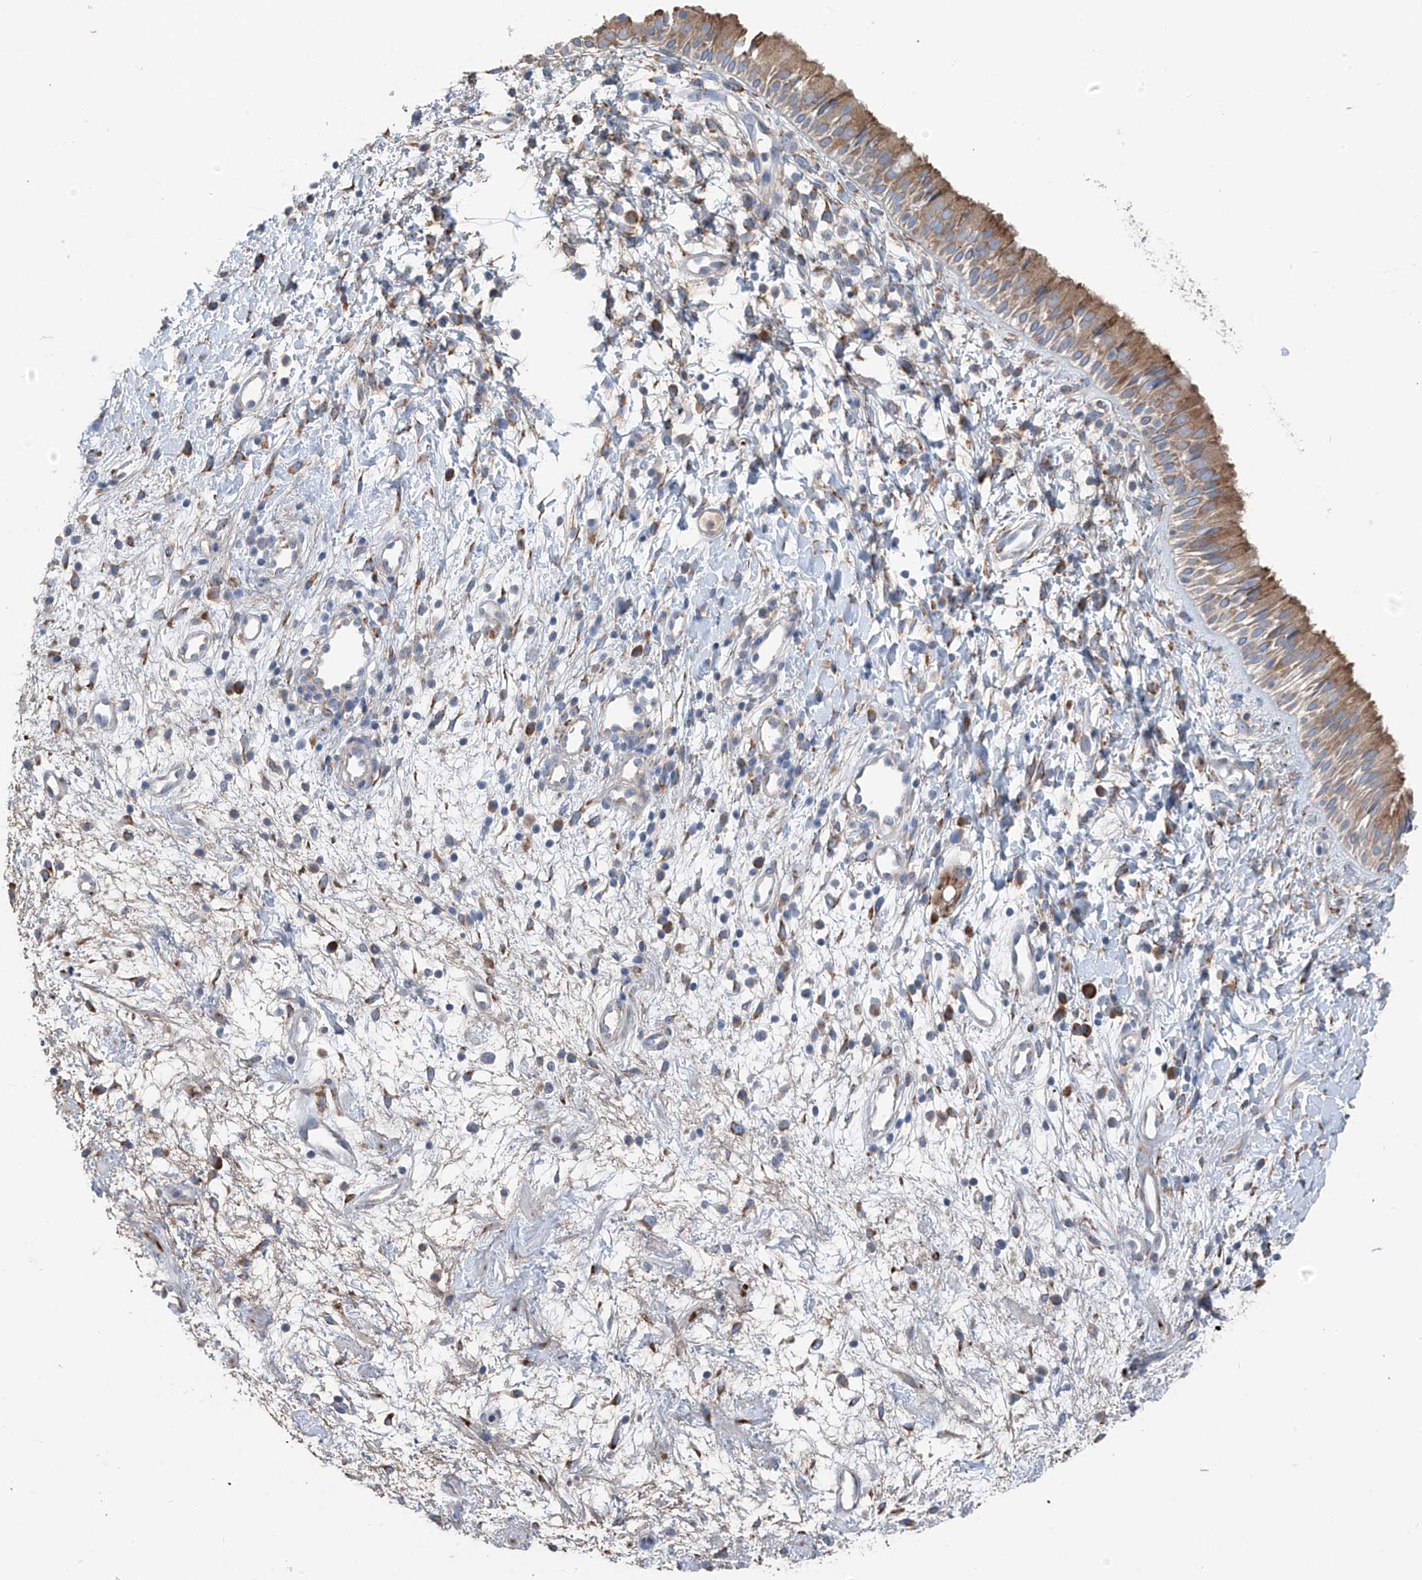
{"staining": {"intensity": "weak", "quantity": "25%-75%", "location": "cytoplasmic/membranous"}, "tissue": "nasopharynx", "cell_type": "Respiratory epithelial cells", "image_type": "normal", "snomed": [{"axis": "morphology", "description": "Normal tissue, NOS"}, {"axis": "topography", "description": "Nasopharynx"}], "caption": "The histopathology image reveals staining of unremarkable nasopharynx, revealing weak cytoplasmic/membranous protein staining (brown color) within respiratory epithelial cells.", "gene": "GALNTL6", "patient": {"sex": "male", "age": 22}}